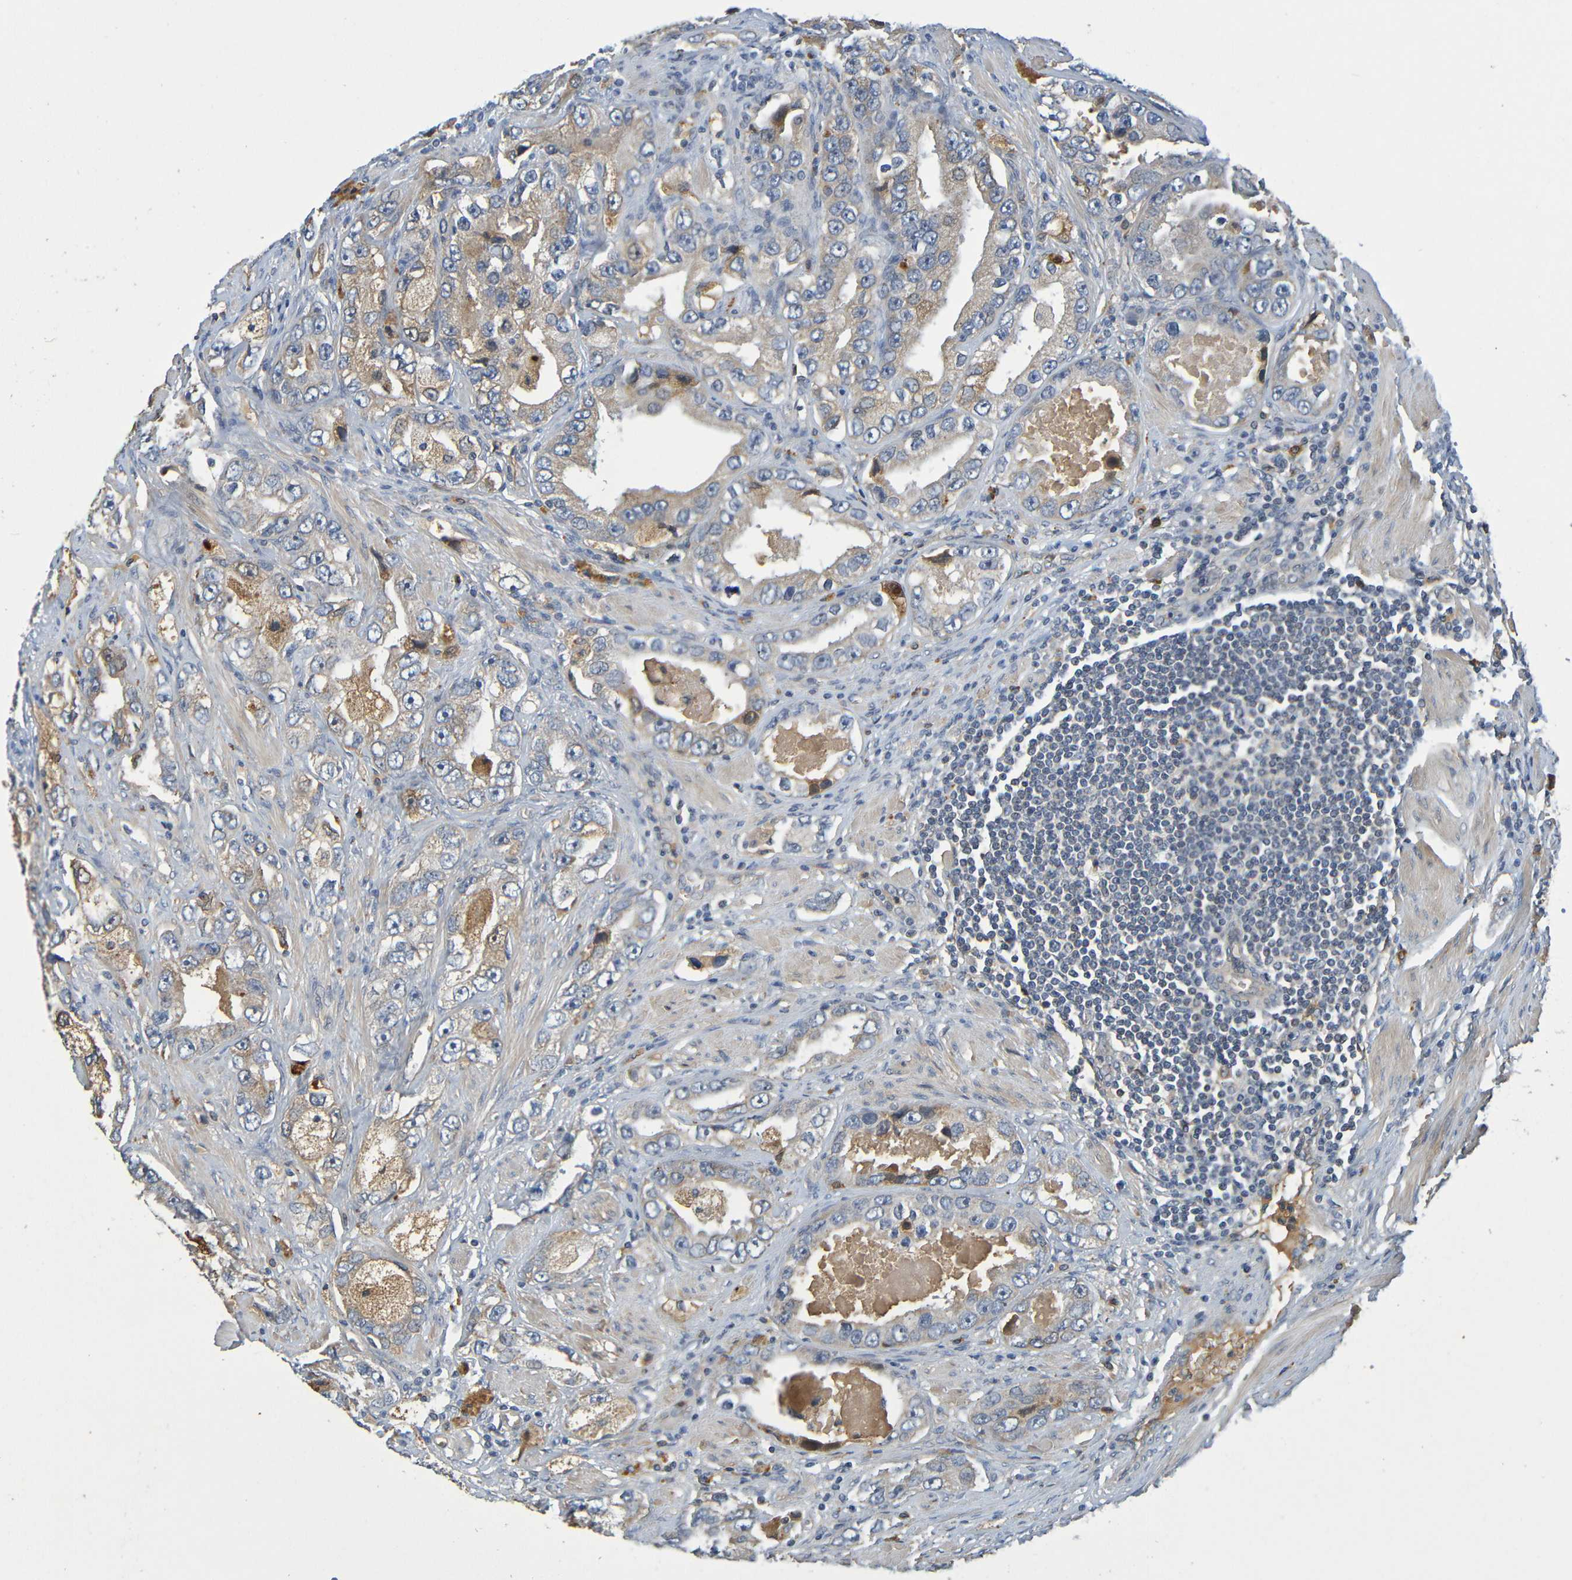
{"staining": {"intensity": "weak", "quantity": "25%-75%", "location": "cytoplasmic/membranous"}, "tissue": "prostate cancer", "cell_type": "Tumor cells", "image_type": "cancer", "snomed": [{"axis": "morphology", "description": "Adenocarcinoma, High grade"}, {"axis": "topography", "description": "Prostate"}], "caption": "Weak cytoplasmic/membranous positivity for a protein is seen in about 25%-75% of tumor cells of prostate adenocarcinoma (high-grade) using immunohistochemistry.", "gene": "C1QA", "patient": {"sex": "male", "age": 63}}